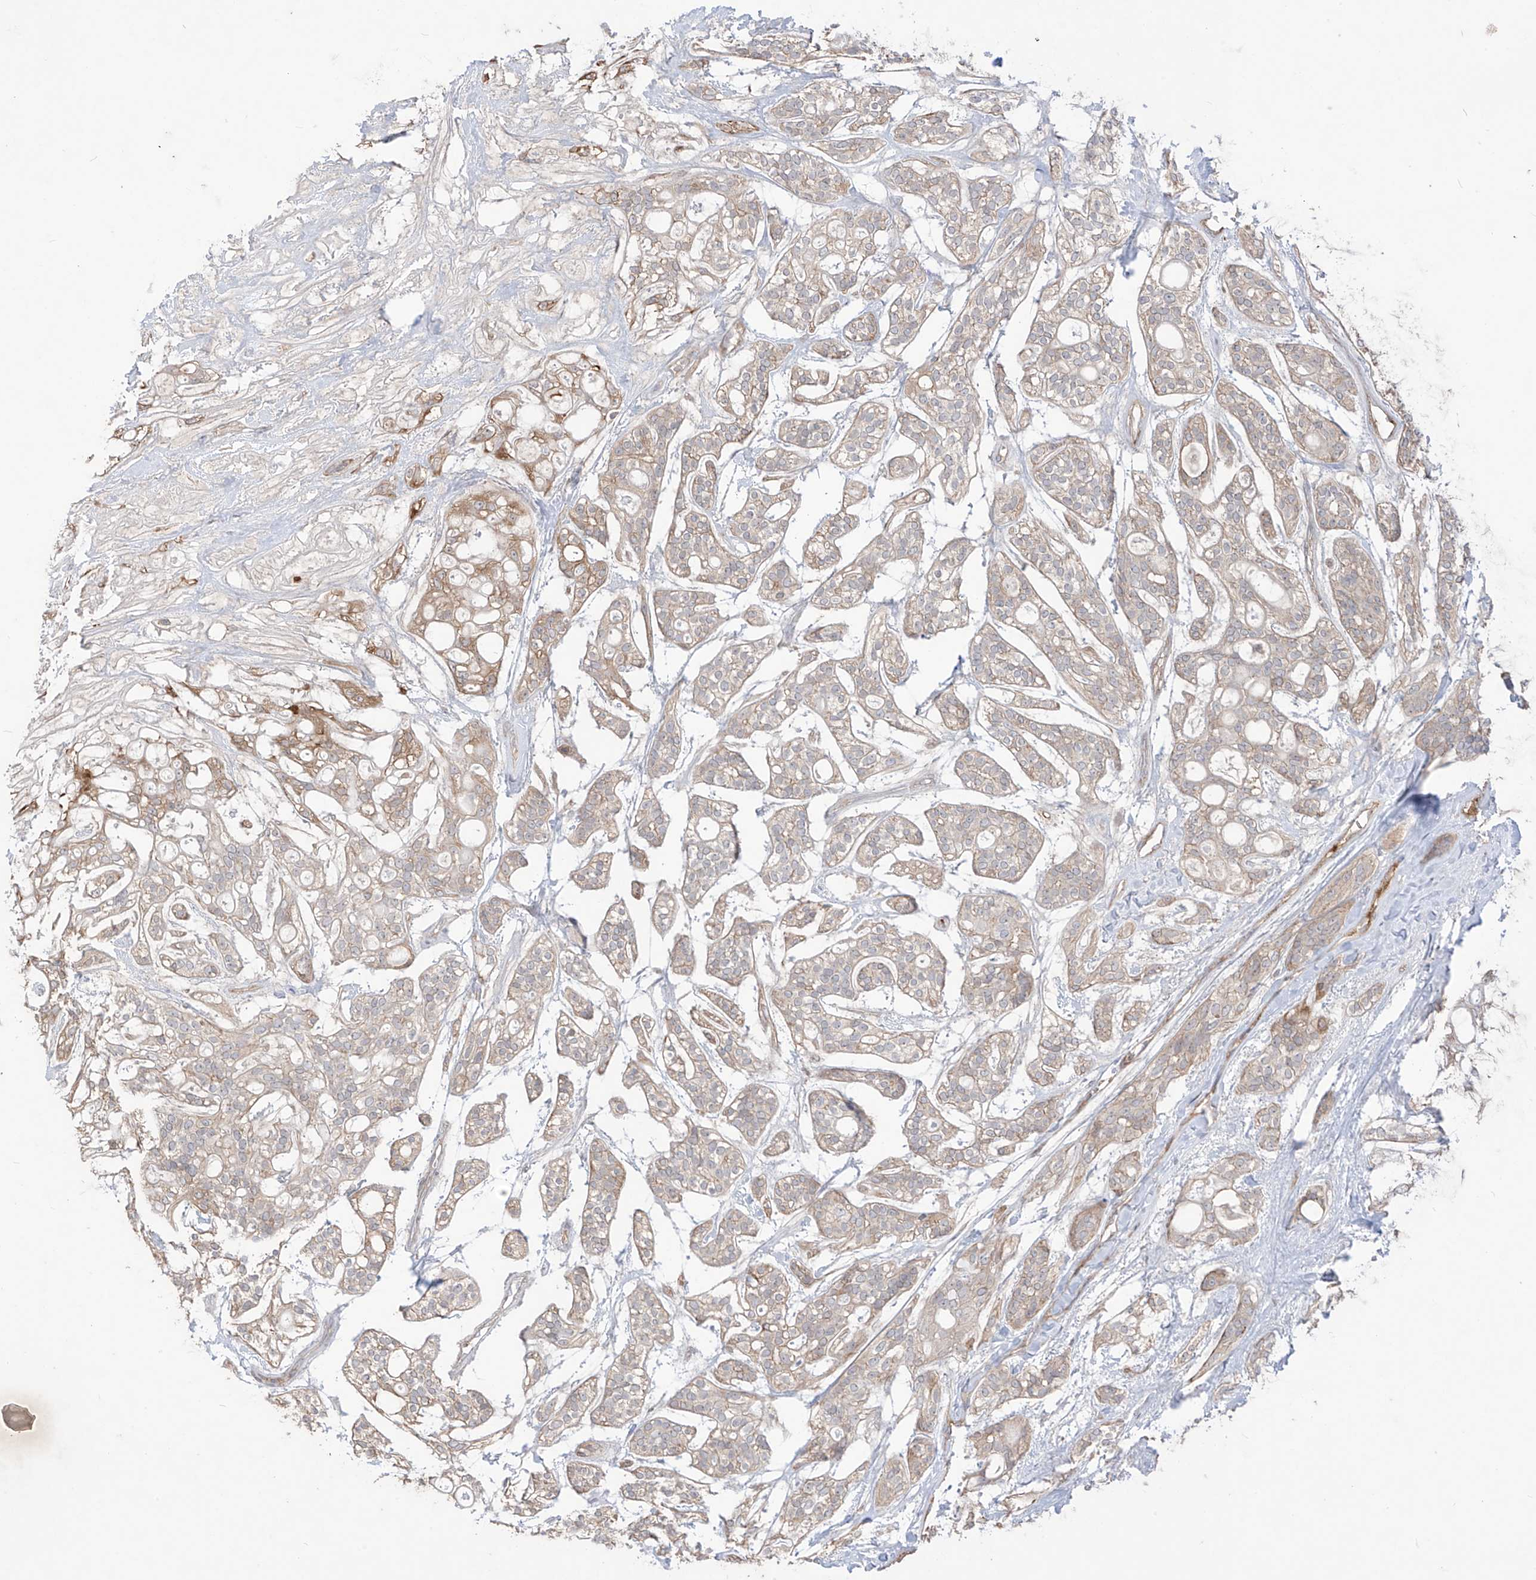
{"staining": {"intensity": "weak", "quantity": "25%-75%", "location": "cytoplasmic/membranous"}, "tissue": "head and neck cancer", "cell_type": "Tumor cells", "image_type": "cancer", "snomed": [{"axis": "morphology", "description": "Adenocarcinoma, NOS"}, {"axis": "topography", "description": "Head-Neck"}], "caption": "This micrograph displays immunohistochemistry (IHC) staining of head and neck adenocarcinoma, with low weak cytoplasmic/membranous positivity in approximately 25%-75% of tumor cells.", "gene": "TRMU", "patient": {"sex": "male", "age": 66}}